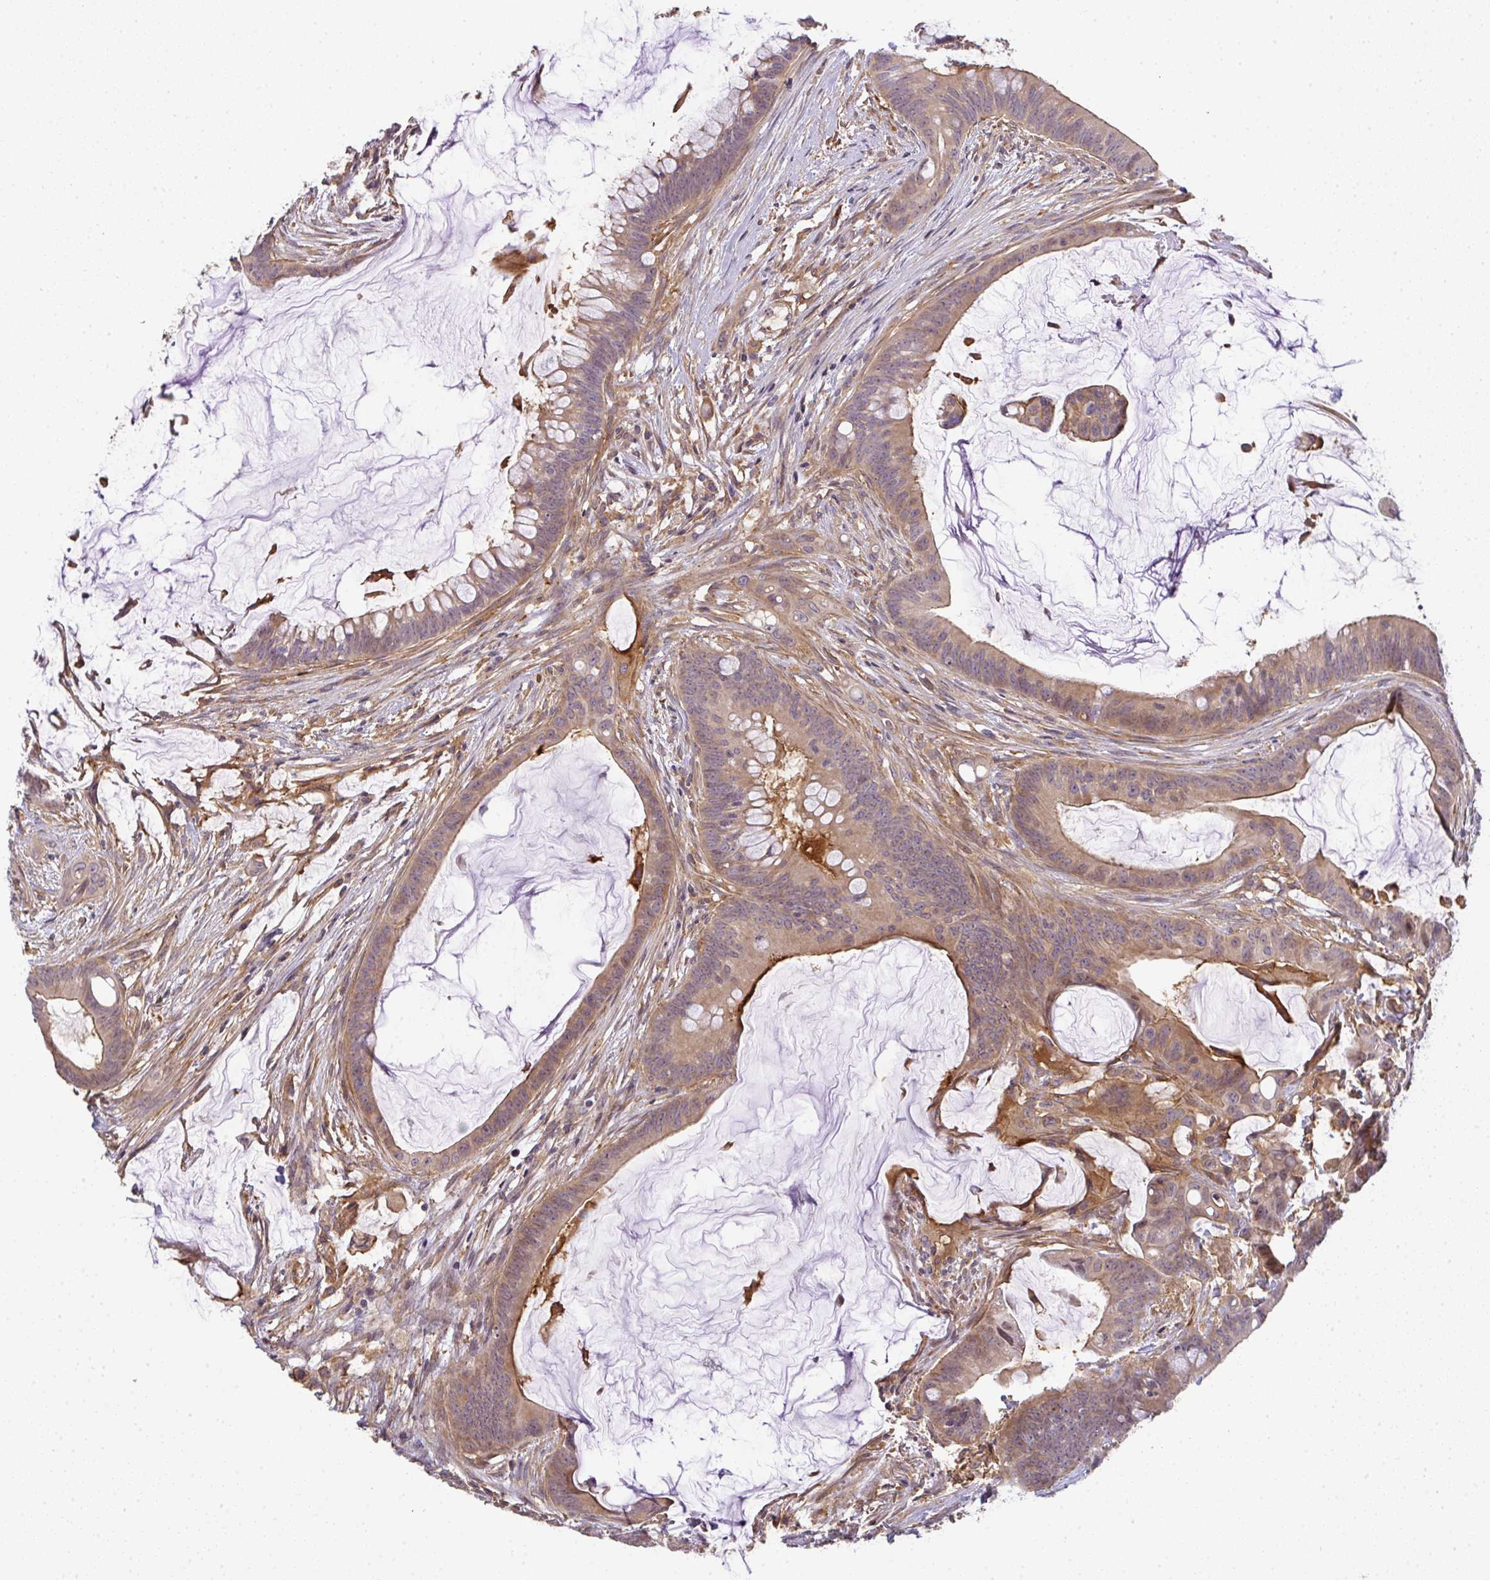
{"staining": {"intensity": "moderate", "quantity": "<25%", "location": "cytoplasmic/membranous"}, "tissue": "colorectal cancer", "cell_type": "Tumor cells", "image_type": "cancer", "snomed": [{"axis": "morphology", "description": "Adenocarcinoma, NOS"}, {"axis": "topography", "description": "Colon"}], "caption": "Moderate cytoplasmic/membranous protein expression is identified in about <25% of tumor cells in colorectal cancer (adenocarcinoma). (Stains: DAB (3,3'-diaminobenzidine) in brown, nuclei in blue, Microscopy: brightfield microscopy at high magnification).", "gene": "EEF1AKMT1", "patient": {"sex": "male", "age": 62}}